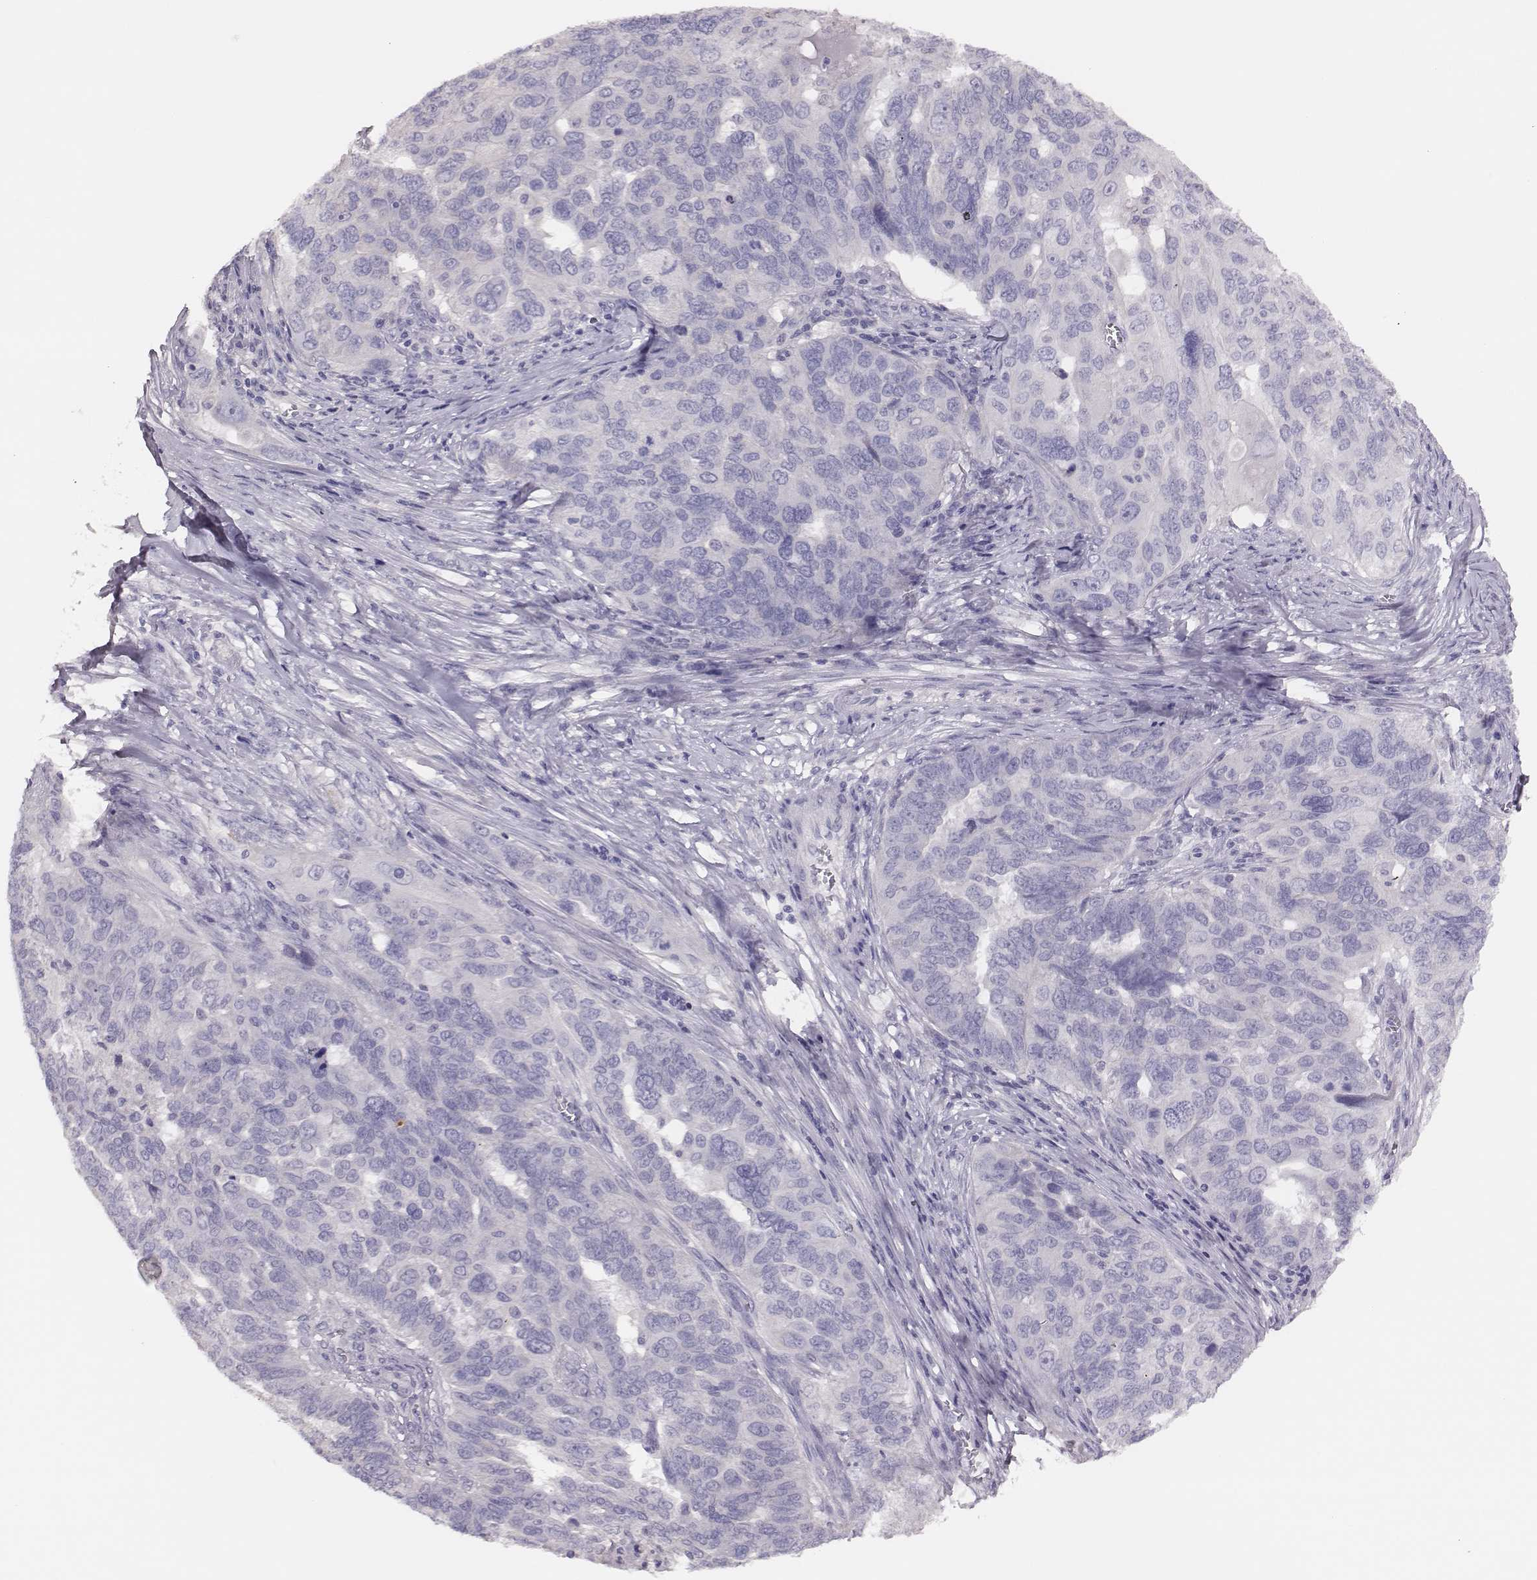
{"staining": {"intensity": "negative", "quantity": "none", "location": "none"}, "tissue": "ovarian cancer", "cell_type": "Tumor cells", "image_type": "cancer", "snomed": [{"axis": "morphology", "description": "Carcinoma, endometroid"}, {"axis": "topography", "description": "Soft tissue"}, {"axis": "topography", "description": "Ovary"}], "caption": "An IHC image of endometroid carcinoma (ovarian) is shown. There is no staining in tumor cells of endometroid carcinoma (ovarian).", "gene": "P2RY10", "patient": {"sex": "female", "age": 52}}